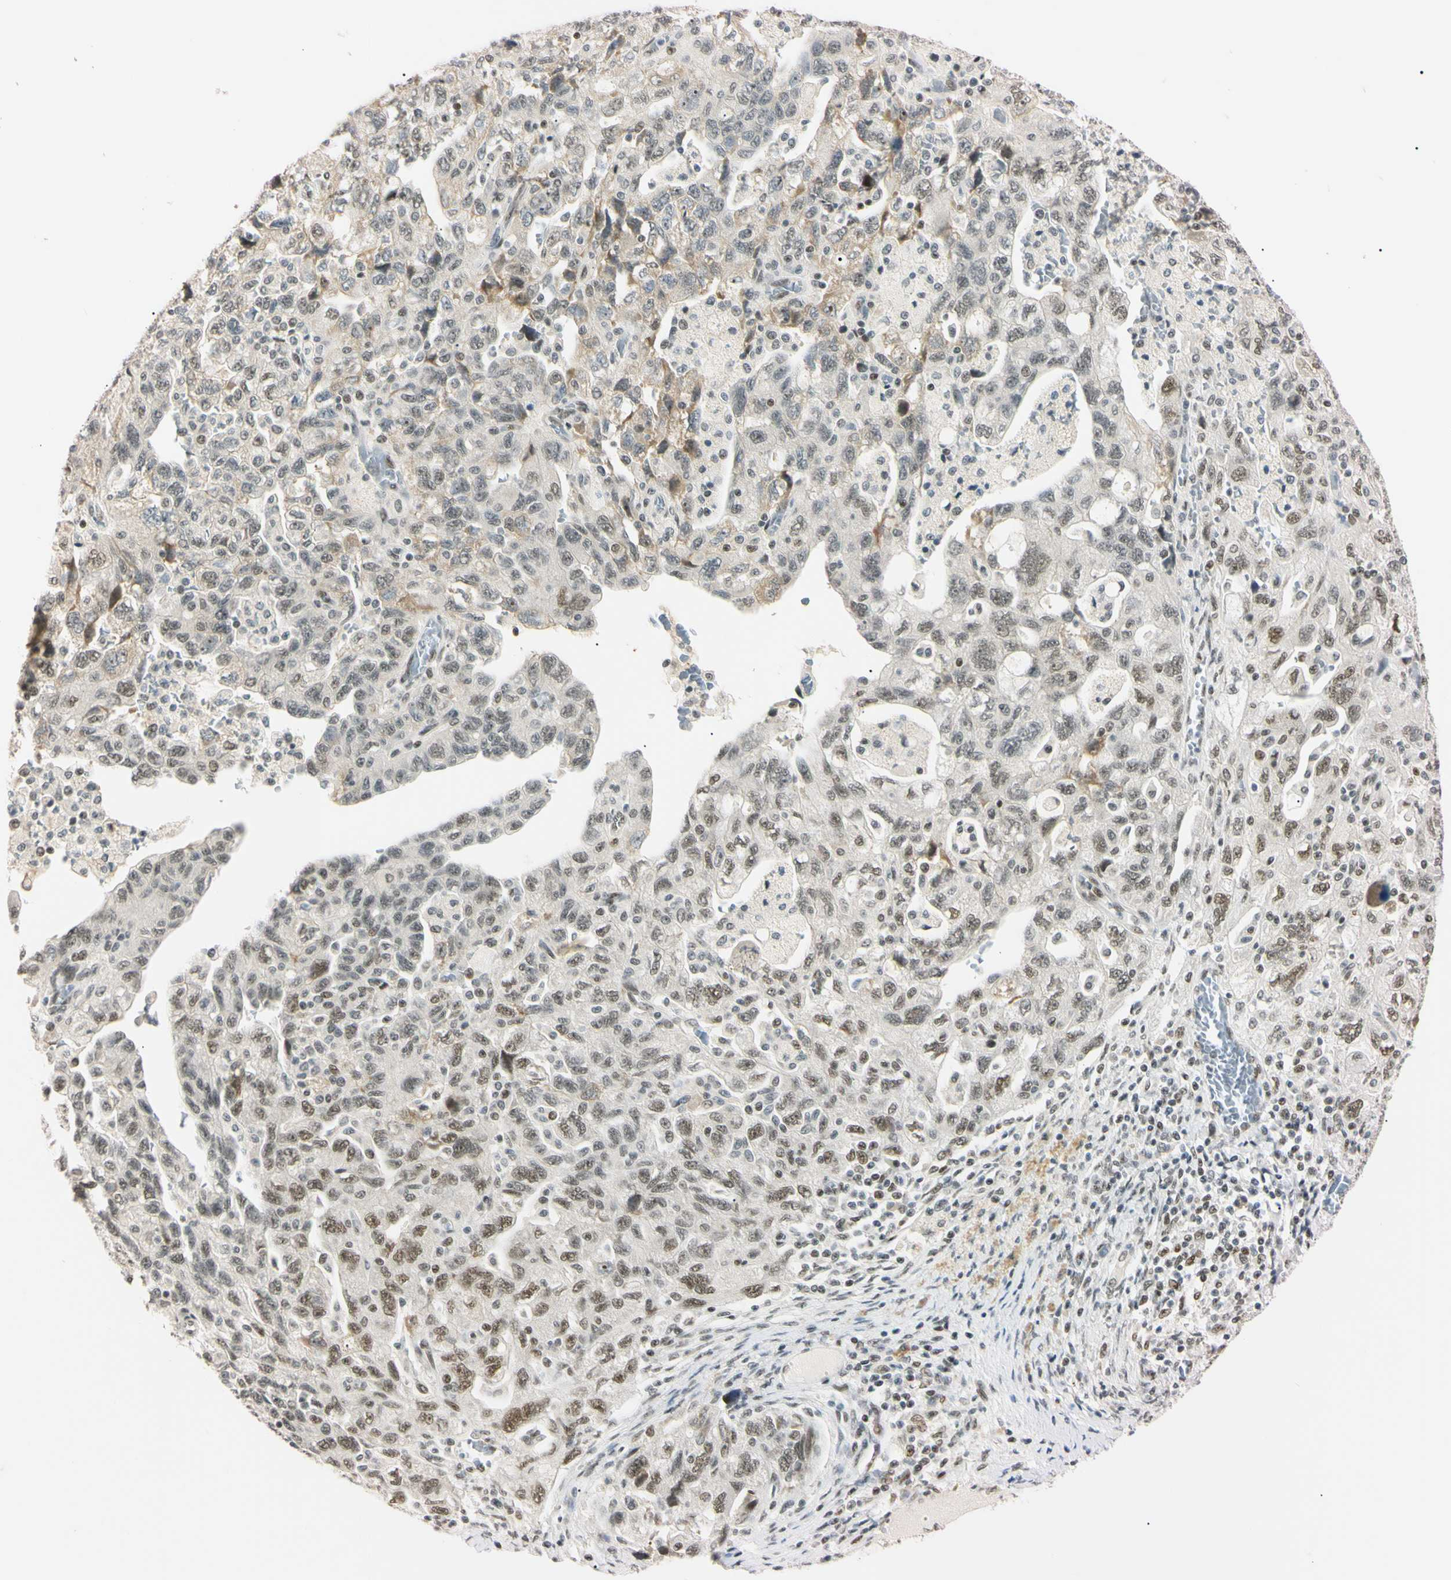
{"staining": {"intensity": "weak", "quantity": "25%-75%", "location": "nuclear"}, "tissue": "ovarian cancer", "cell_type": "Tumor cells", "image_type": "cancer", "snomed": [{"axis": "morphology", "description": "Carcinoma, NOS"}, {"axis": "morphology", "description": "Cystadenocarcinoma, serous, NOS"}, {"axis": "topography", "description": "Ovary"}], "caption": "Immunohistochemical staining of ovarian cancer (serous cystadenocarcinoma) displays low levels of weak nuclear positivity in about 25%-75% of tumor cells. (DAB = brown stain, brightfield microscopy at high magnification).", "gene": "ZNF134", "patient": {"sex": "female", "age": 69}}